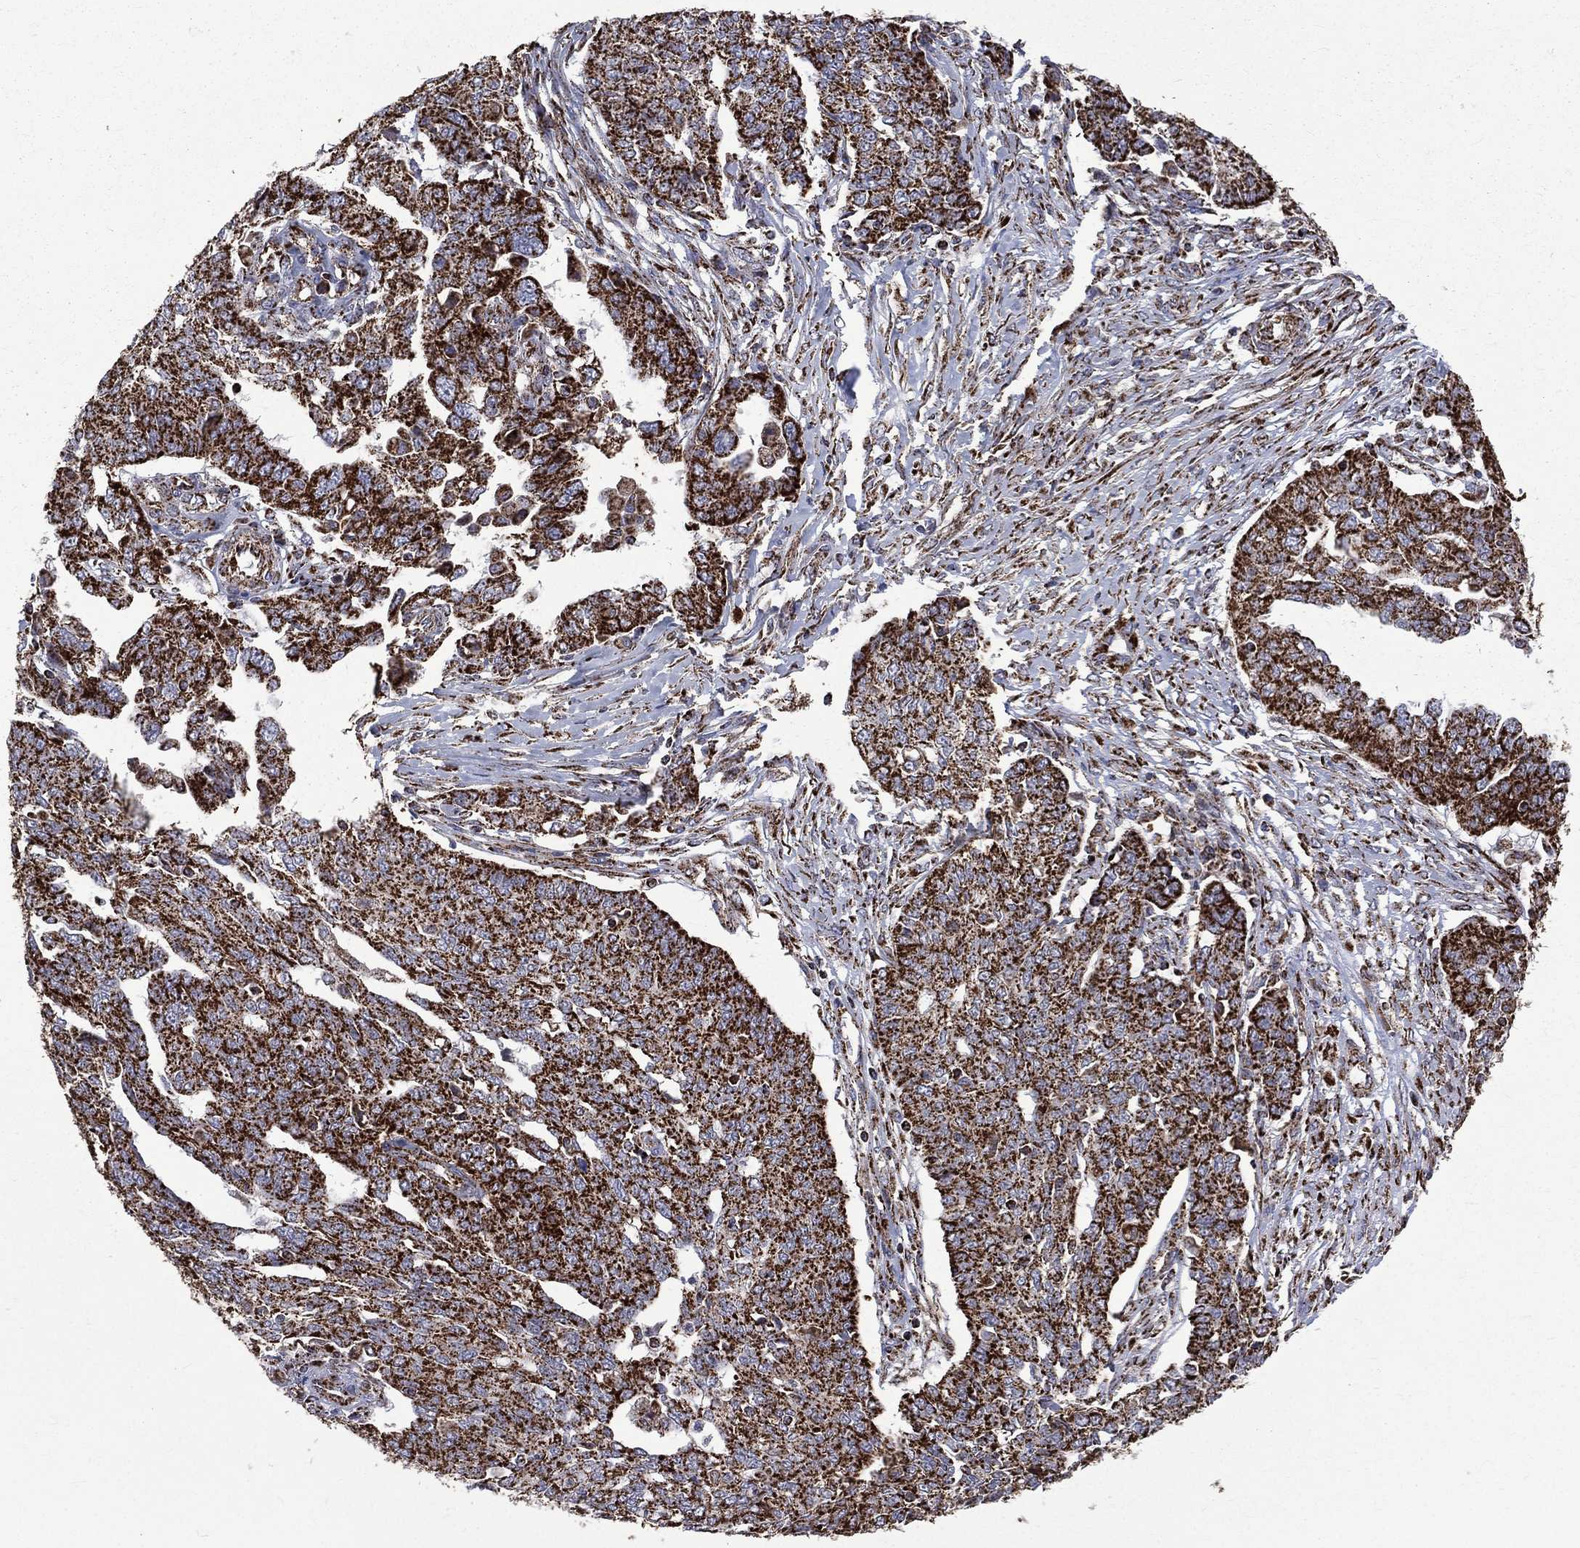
{"staining": {"intensity": "strong", "quantity": ">75%", "location": "cytoplasmic/membranous"}, "tissue": "ovarian cancer", "cell_type": "Tumor cells", "image_type": "cancer", "snomed": [{"axis": "morphology", "description": "Cystadenocarcinoma, serous, NOS"}, {"axis": "topography", "description": "Ovary"}], "caption": "Protein staining demonstrates strong cytoplasmic/membranous expression in about >75% of tumor cells in ovarian cancer (serous cystadenocarcinoma). The protein is stained brown, and the nuclei are stained in blue (DAB IHC with brightfield microscopy, high magnification).", "gene": "GOT2", "patient": {"sex": "female", "age": 67}}